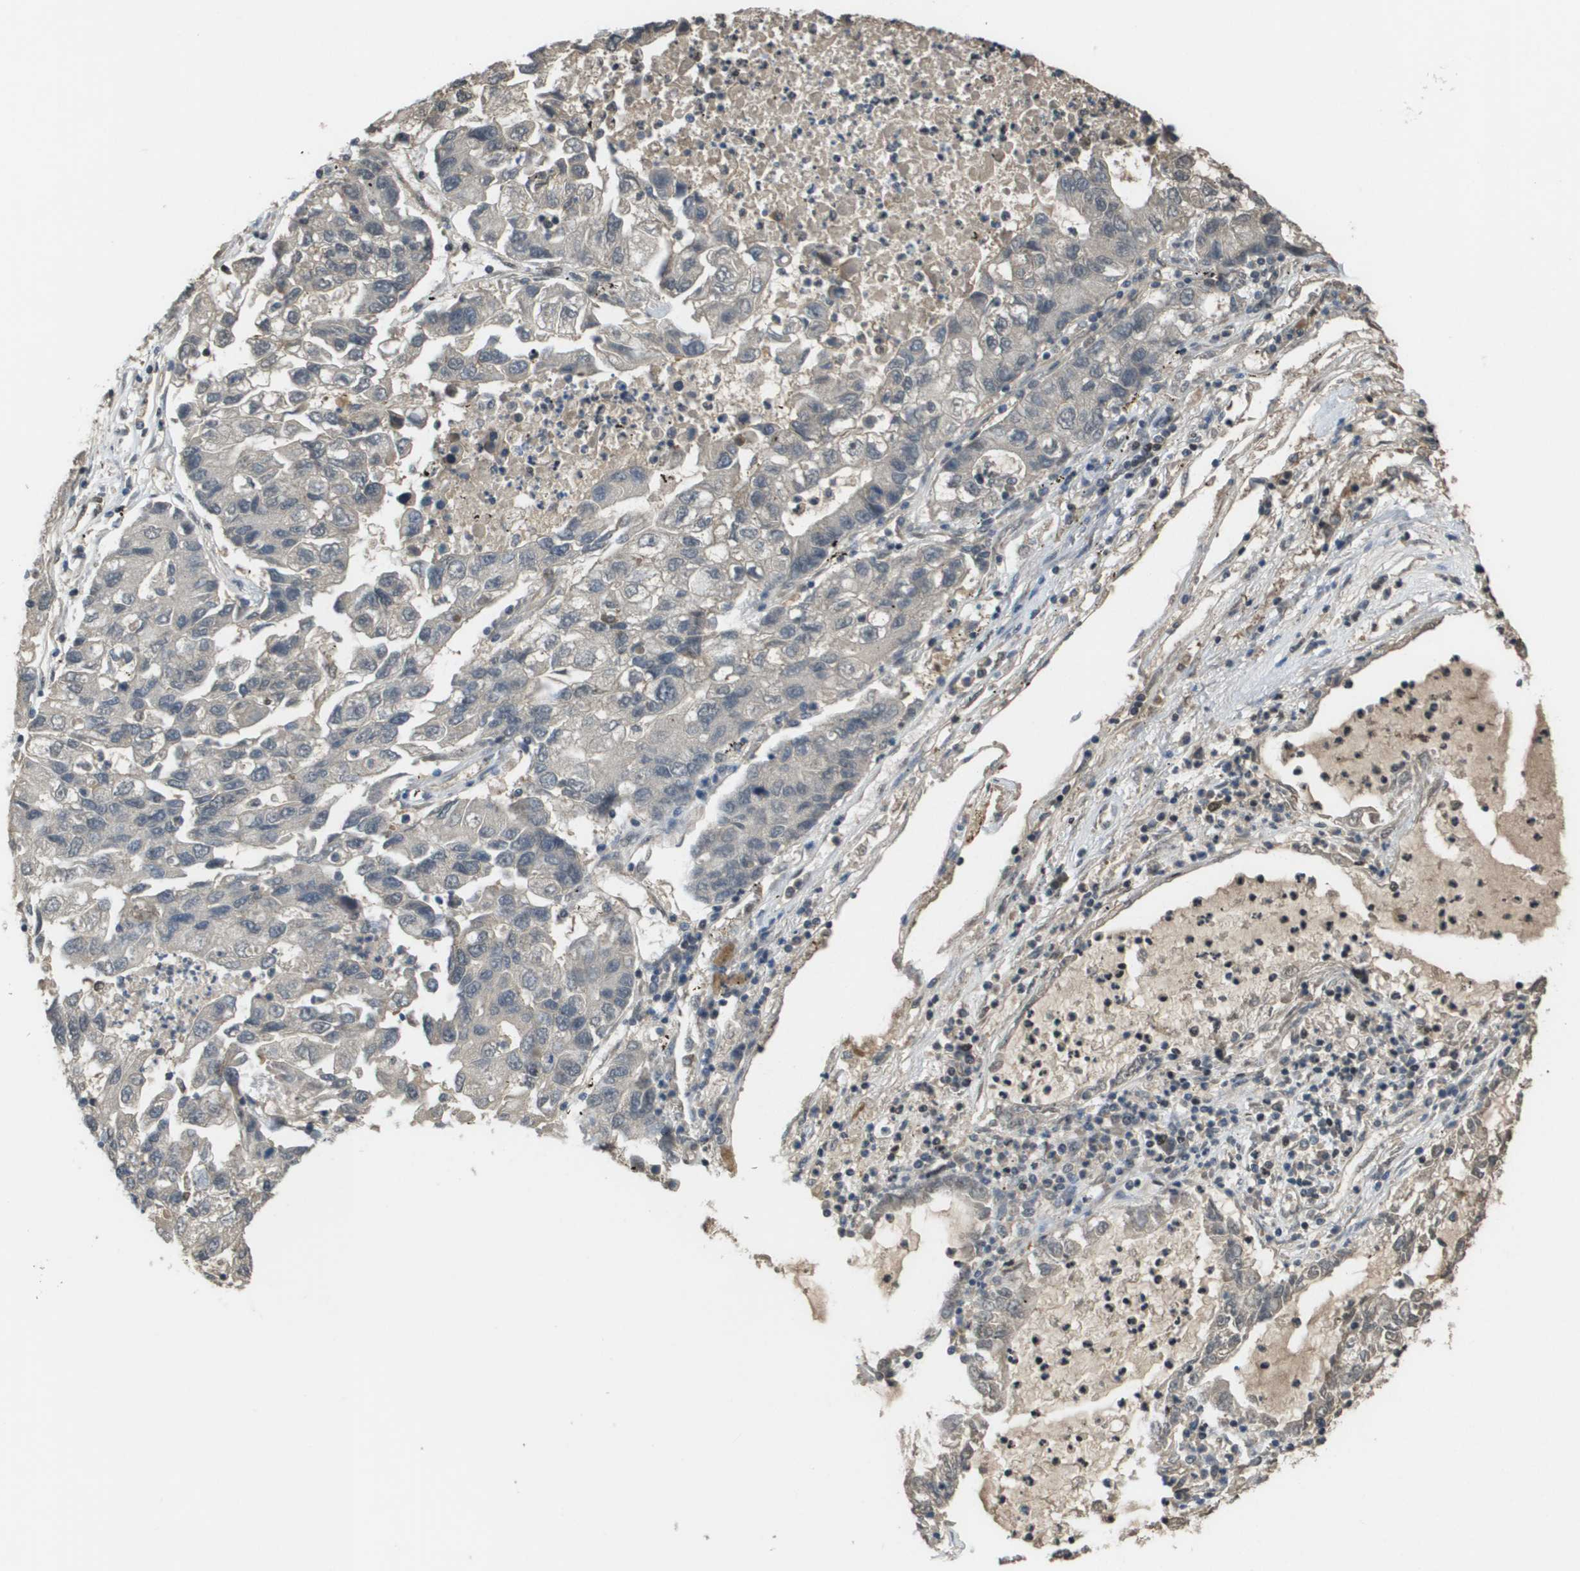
{"staining": {"intensity": "negative", "quantity": "none", "location": "none"}, "tissue": "lung cancer", "cell_type": "Tumor cells", "image_type": "cancer", "snomed": [{"axis": "morphology", "description": "Adenocarcinoma, NOS"}, {"axis": "topography", "description": "Lung"}], "caption": "The IHC photomicrograph has no significant positivity in tumor cells of lung adenocarcinoma tissue. (DAB (3,3'-diaminobenzidine) immunohistochemistry, high magnification).", "gene": "NDRG2", "patient": {"sex": "female", "age": 51}}